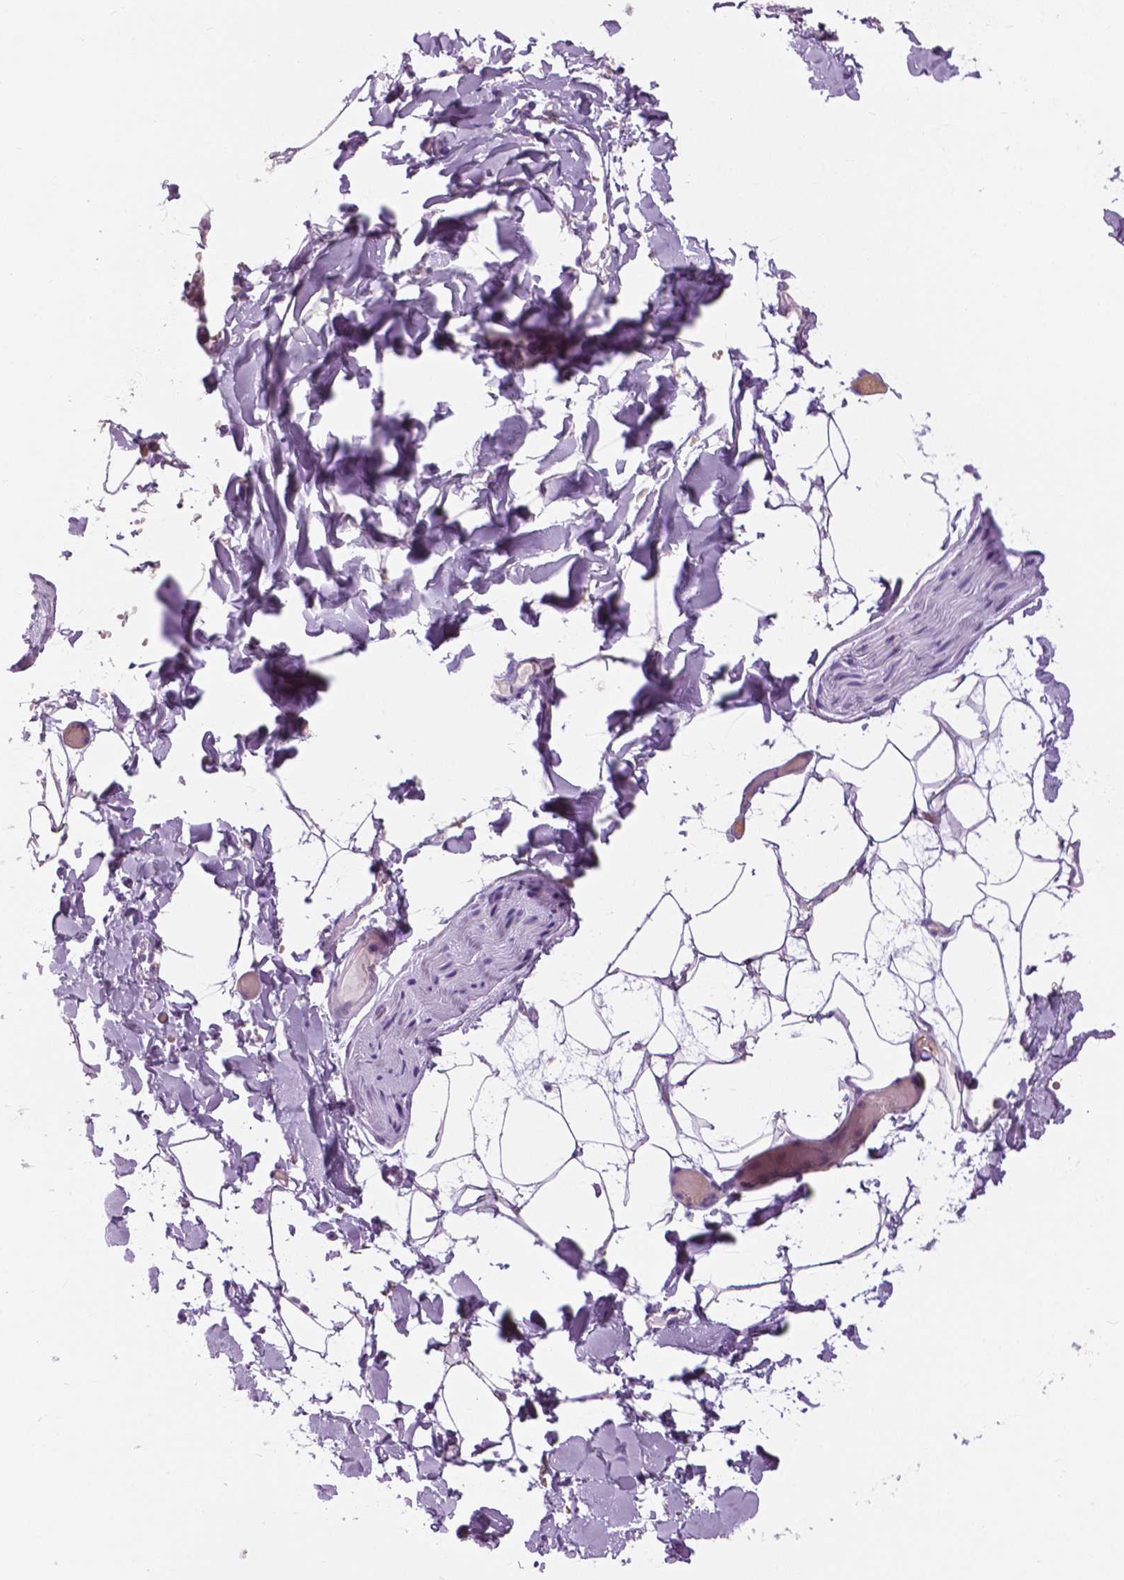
{"staining": {"intensity": "negative", "quantity": "none", "location": "none"}, "tissue": "adipose tissue", "cell_type": "Adipocytes", "image_type": "normal", "snomed": [{"axis": "morphology", "description": "Normal tissue, NOS"}, {"axis": "topography", "description": "Gallbladder"}, {"axis": "topography", "description": "Peripheral nerve tissue"}], "caption": "A high-resolution histopathology image shows IHC staining of unremarkable adipose tissue, which exhibits no significant staining in adipocytes.", "gene": "SERPINI1", "patient": {"sex": "female", "age": 45}}